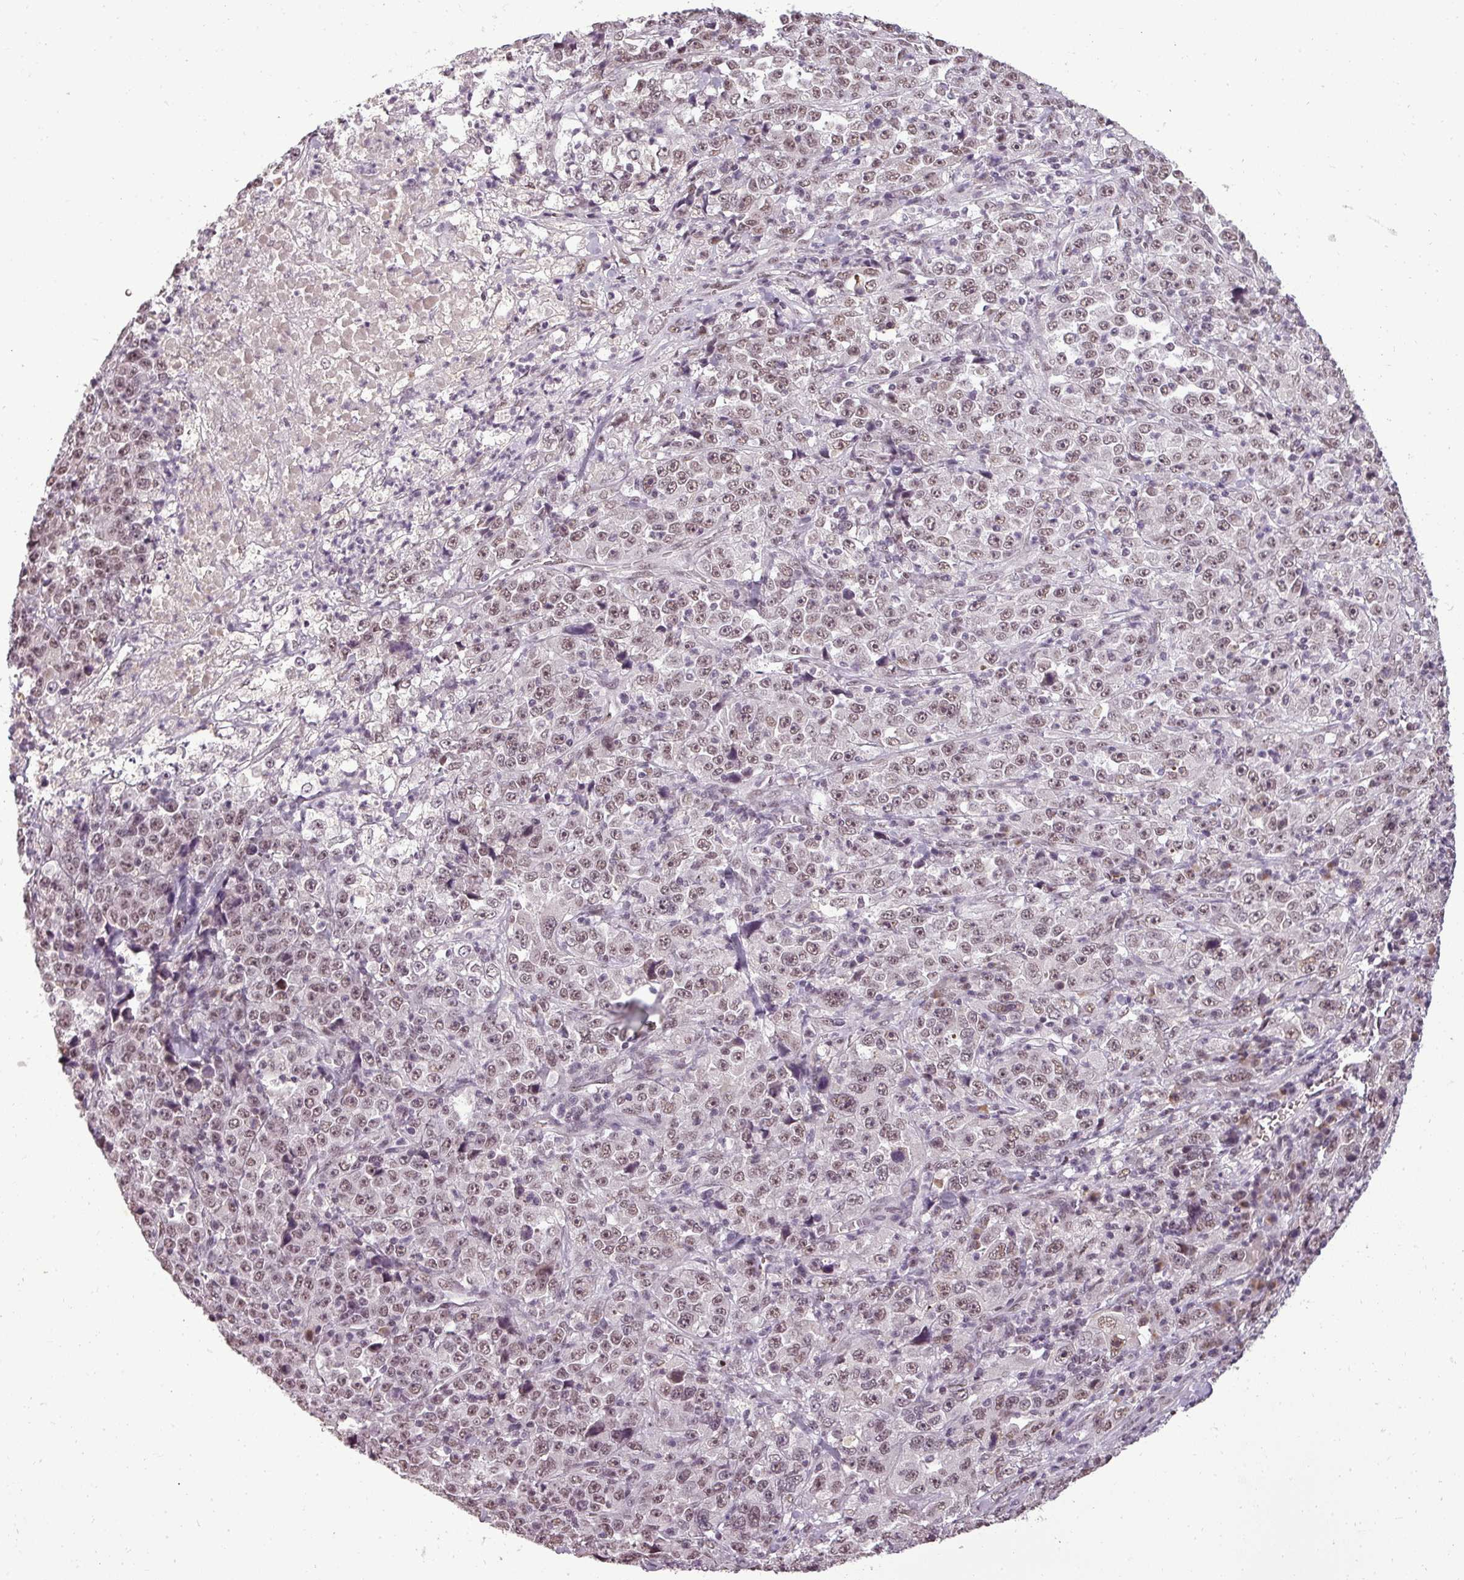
{"staining": {"intensity": "moderate", "quantity": ">75%", "location": "nuclear"}, "tissue": "stomach cancer", "cell_type": "Tumor cells", "image_type": "cancer", "snomed": [{"axis": "morphology", "description": "Normal tissue, NOS"}, {"axis": "morphology", "description": "Adenocarcinoma, NOS"}, {"axis": "topography", "description": "Stomach, upper"}, {"axis": "topography", "description": "Stomach"}], "caption": "This is a photomicrograph of immunohistochemistry staining of adenocarcinoma (stomach), which shows moderate staining in the nuclear of tumor cells.", "gene": "BCAS3", "patient": {"sex": "male", "age": 59}}